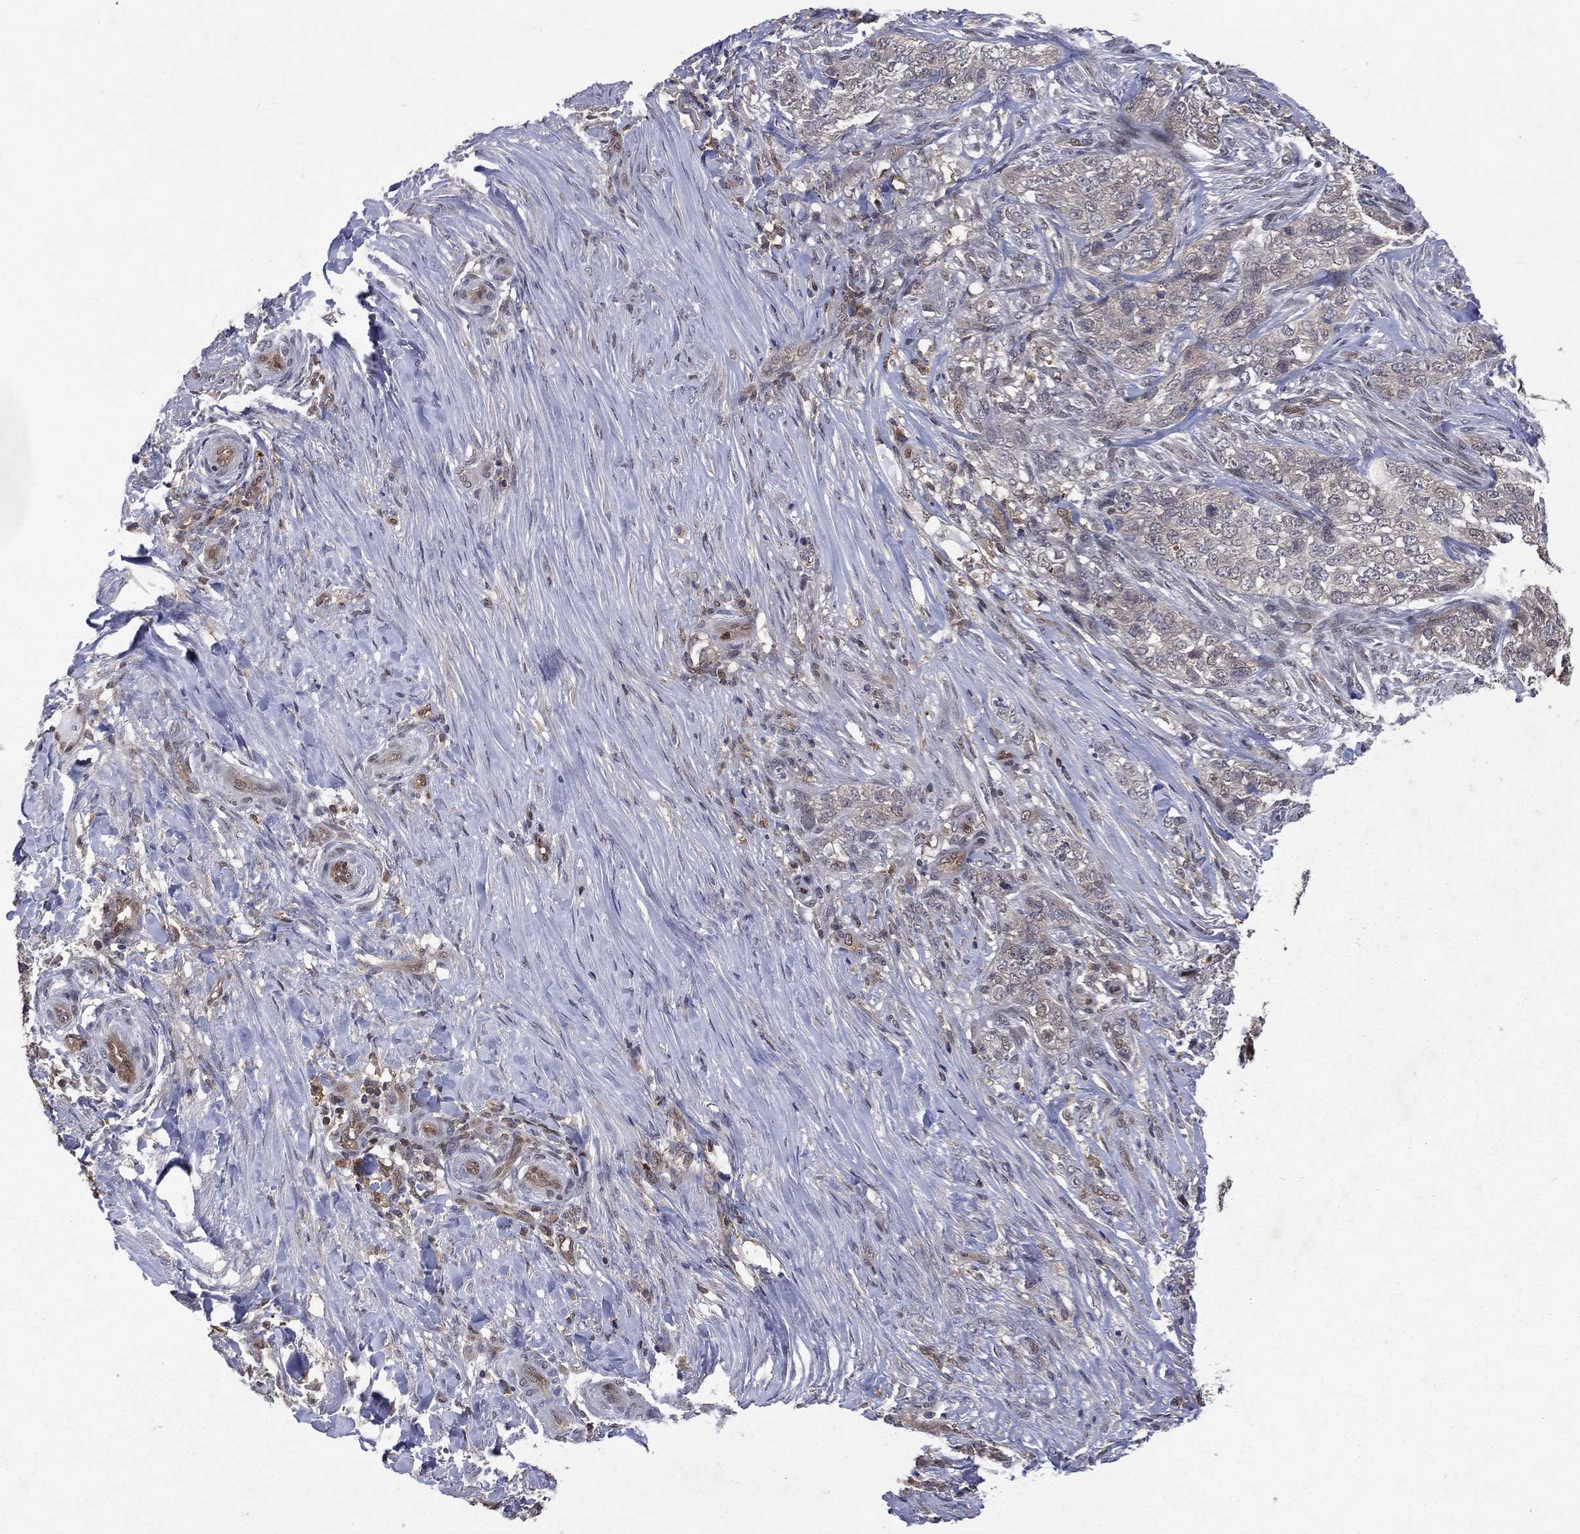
{"staining": {"intensity": "negative", "quantity": "none", "location": "none"}, "tissue": "skin cancer", "cell_type": "Tumor cells", "image_type": "cancer", "snomed": [{"axis": "morphology", "description": "Basal cell carcinoma"}, {"axis": "topography", "description": "Skin"}], "caption": "IHC of basal cell carcinoma (skin) displays no staining in tumor cells.", "gene": "GMPR2", "patient": {"sex": "female", "age": 69}}